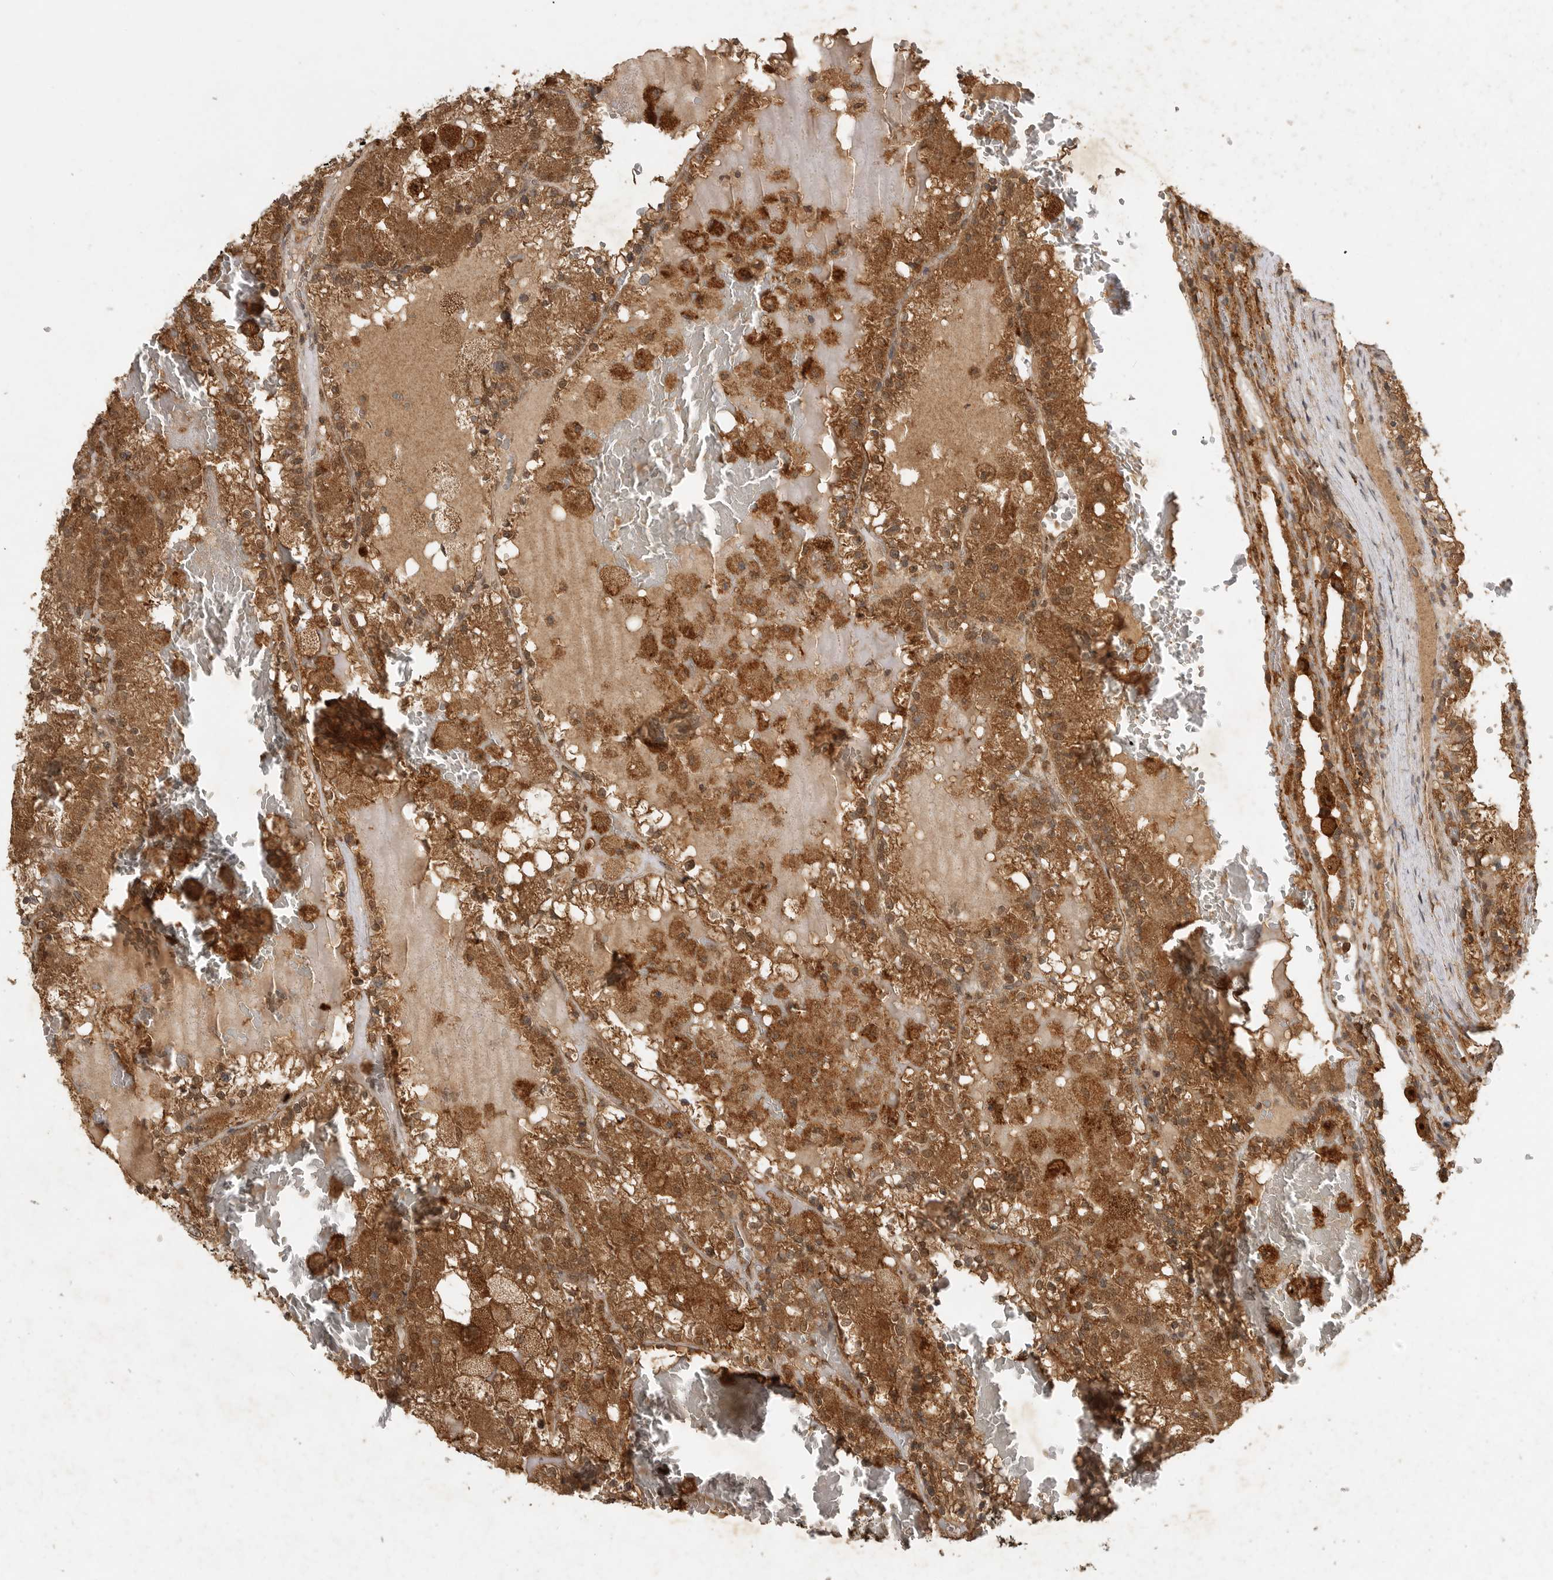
{"staining": {"intensity": "moderate", "quantity": ">75%", "location": "cytoplasmic/membranous,nuclear"}, "tissue": "renal cancer", "cell_type": "Tumor cells", "image_type": "cancer", "snomed": [{"axis": "morphology", "description": "Adenocarcinoma, NOS"}, {"axis": "topography", "description": "Kidney"}], "caption": "Immunohistochemical staining of human renal cancer (adenocarcinoma) exhibits medium levels of moderate cytoplasmic/membranous and nuclear staining in about >75% of tumor cells. Ihc stains the protein in brown and the nuclei are stained blue.", "gene": "ICOSLG", "patient": {"sex": "female", "age": 56}}